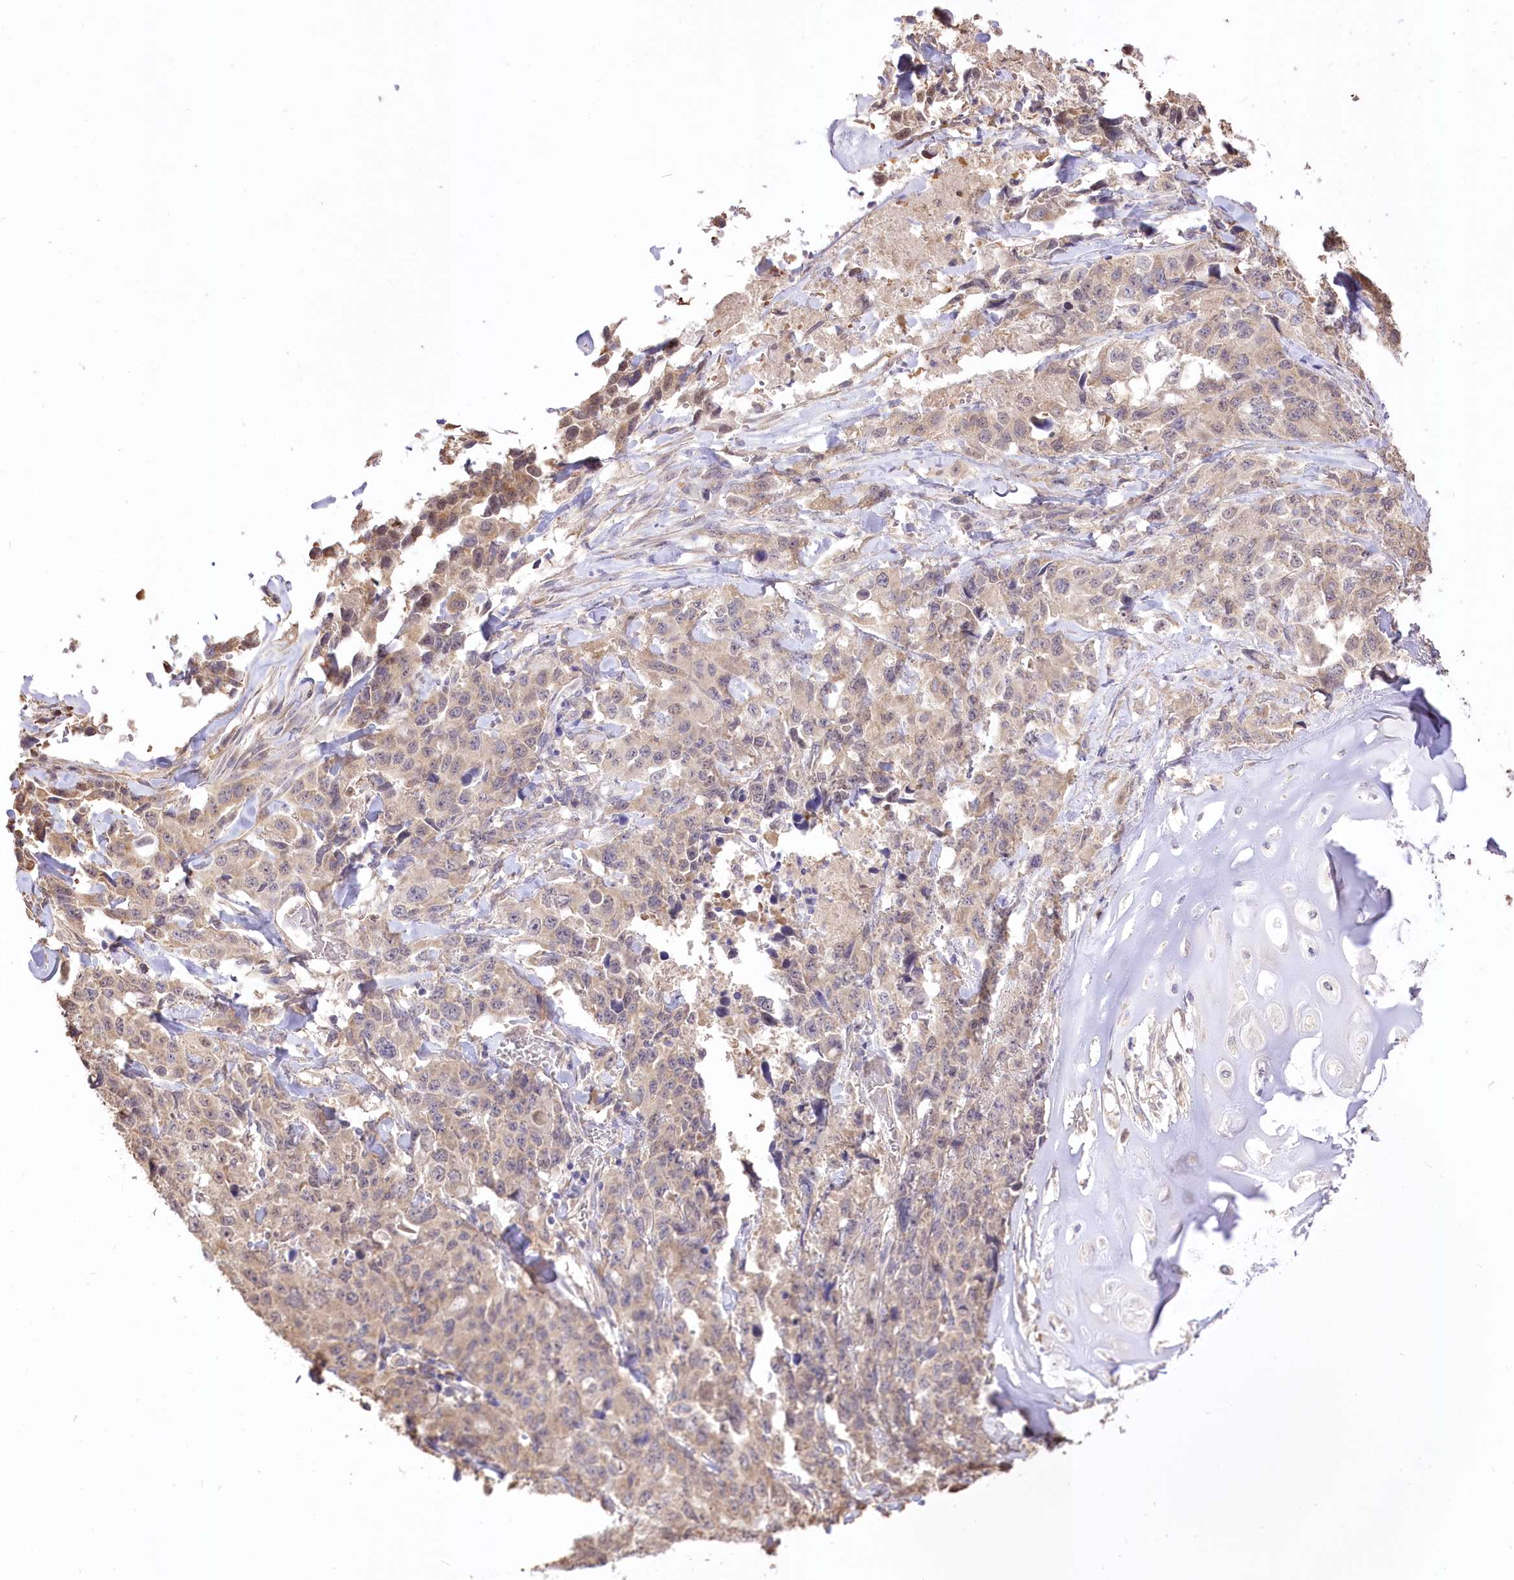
{"staining": {"intensity": "weak", "quantity": "<25%", "location": "cytoplasmic/membranous"}, "tissue": "lung cancer", "cell_type": "Tumor cells", "image_type": "cancer", "snomed": [{"axis": "morphology", "description": "Adenocarcinoma, NOS"}, {"axis": "topography", "description": "Lung"}], "caption": "IHC histopathology image of neoplastic tissue: lung adenocarcinoma stained with DAB demonstrates no significant protein staining in tumor cells.", "gene": "R3HDM2", "patient": {"sex": "female", "age": 51}}